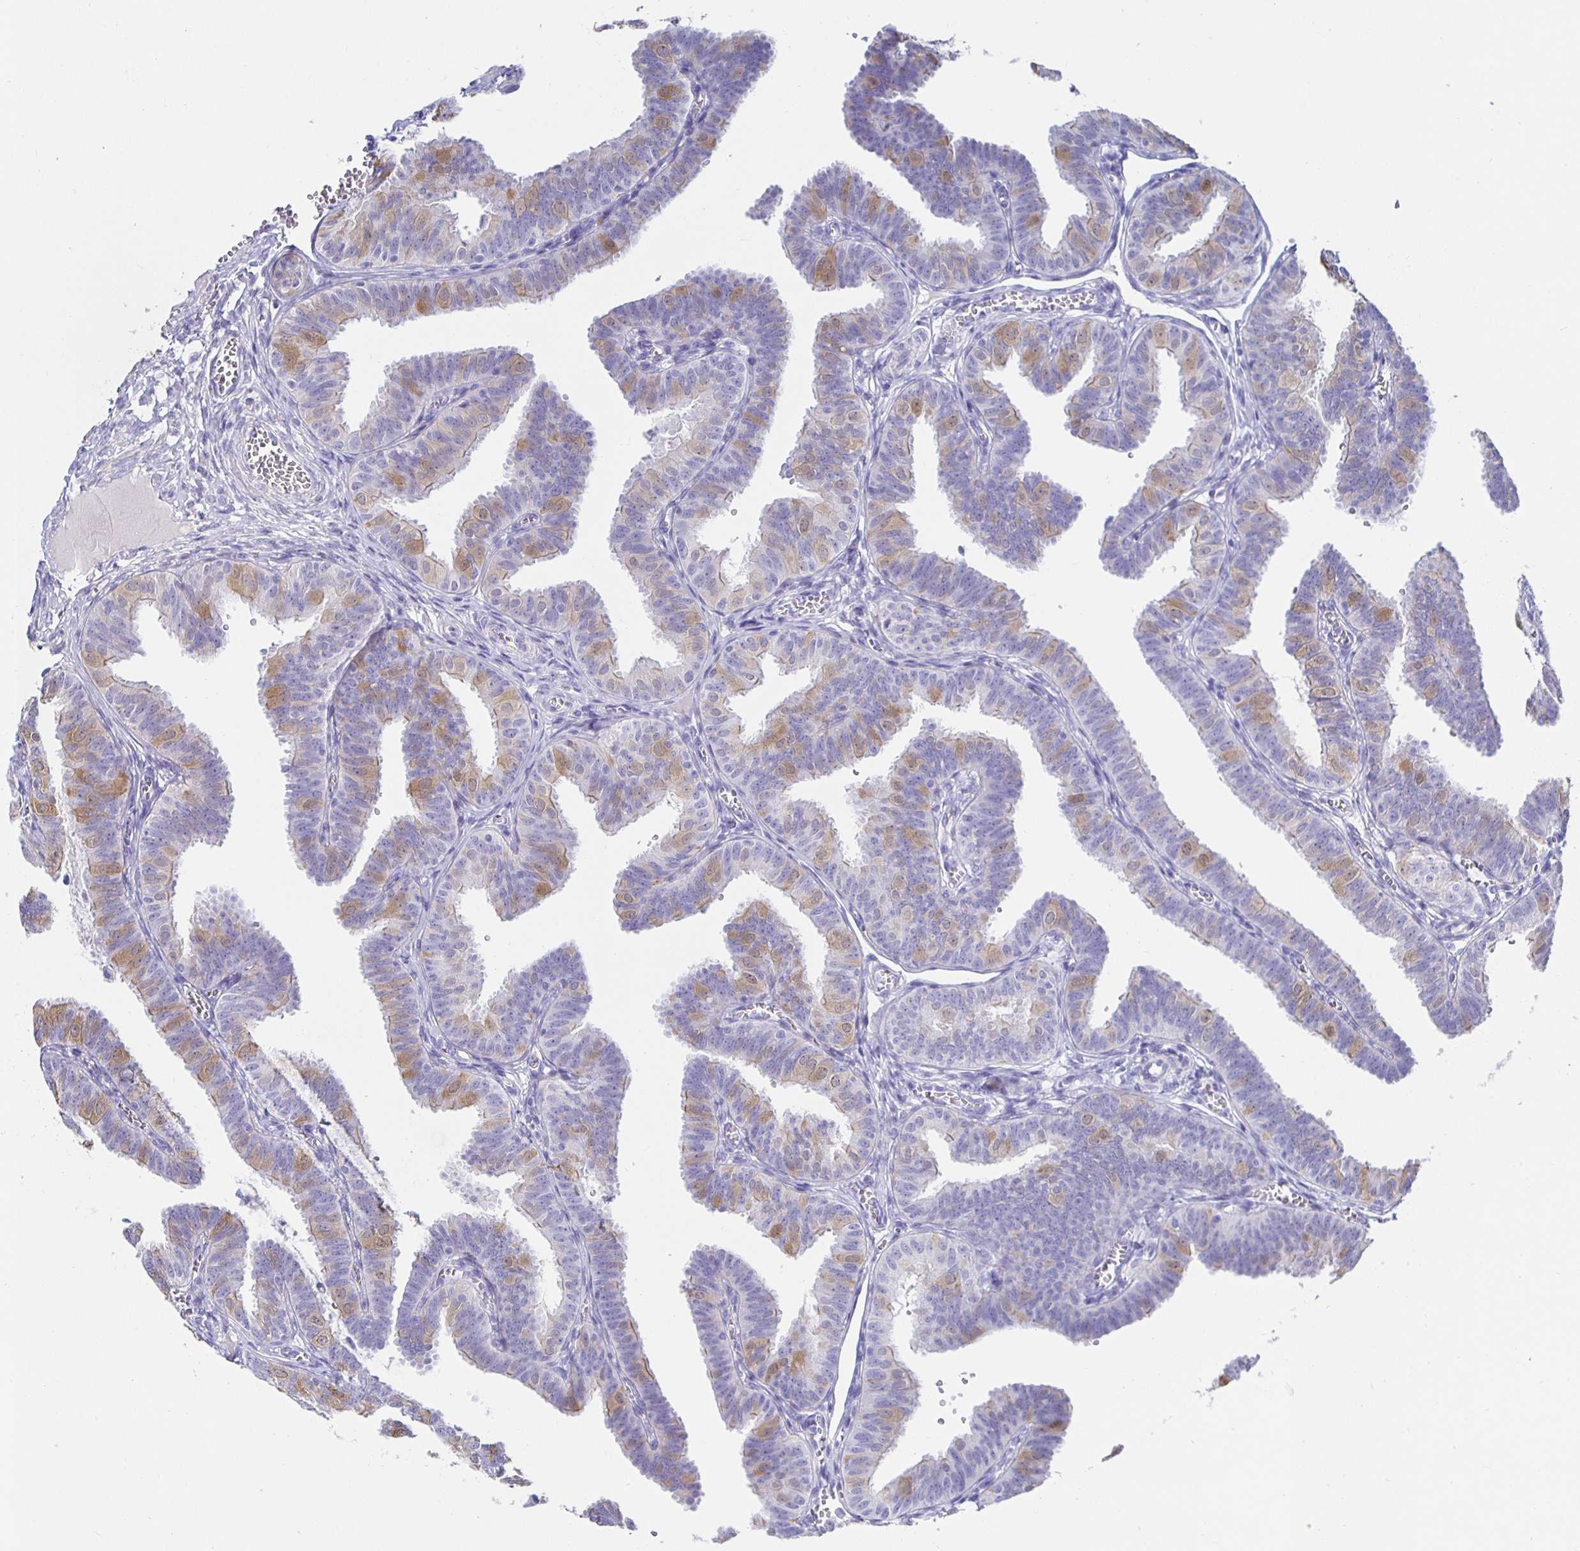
{"staining": {"intensity": "weak", "quantity": "25%-75%", "location": "cytoplasmic/membranous"}, "tissue": "fallopian tube", "cell_type": "Glandular cells", "image_type": "normal", "snomed": [{"axis": "morphology", "description": "Normal tissue, NOS"}, {"axis": "topography", "description": "Fallopian tube"}], "caption": "Immunohistochemical staining of benign fallopian tube demonstrates low levels of weak cytoplasmic/membranous staining in approximately 25%-75% of glandular cells. Using DAB (3,3'-diaminobenzidine) (brown) and hematoxylin (blue) stains, captured at high magnification using brightfield microscopy.", "gene": "HSPA4L", "patient": {"sex": "female", "age": 25}}